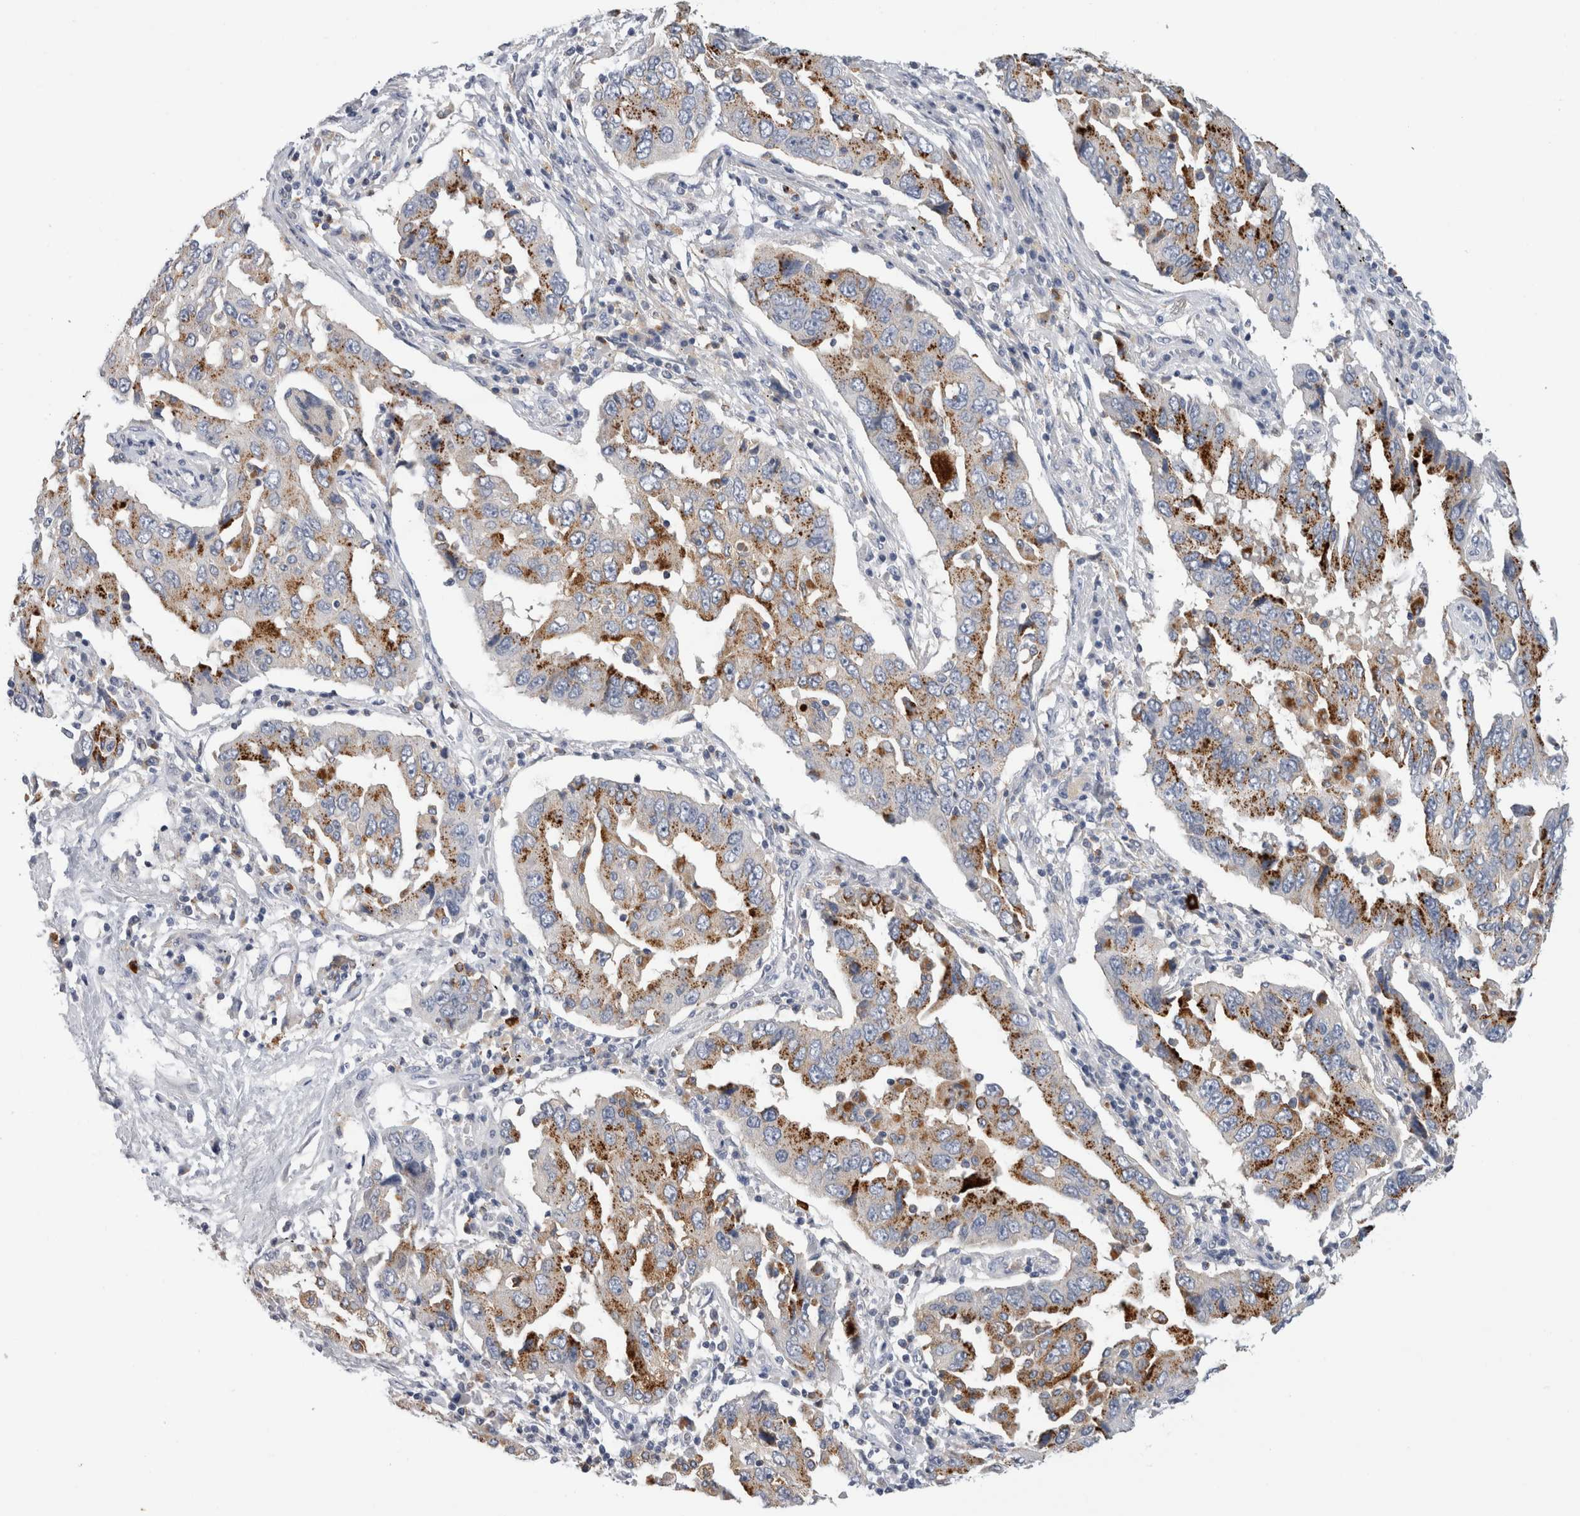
{"staining": {"intensity": "moderate", "quantity": ">75%", "location": "cytoplasmic/membranous"}, "tissue": "lung cancer", "cell_type": "Tumor cells", "image_type": "cancer", "snomed": [{"axis": "morphology", "description": "Adenocarcinoma, NOS"}, {"axis": "topography", "description": "Lung"}], "caption": "Adenocarcinoma (lung) tissue shows moderate cytoplasmic/membranous expression in approximately >75% of tumor cells, visualized by immunohistochemistry.", "gene": "CD63", "patient": {"sex": "female", "age": 65}}